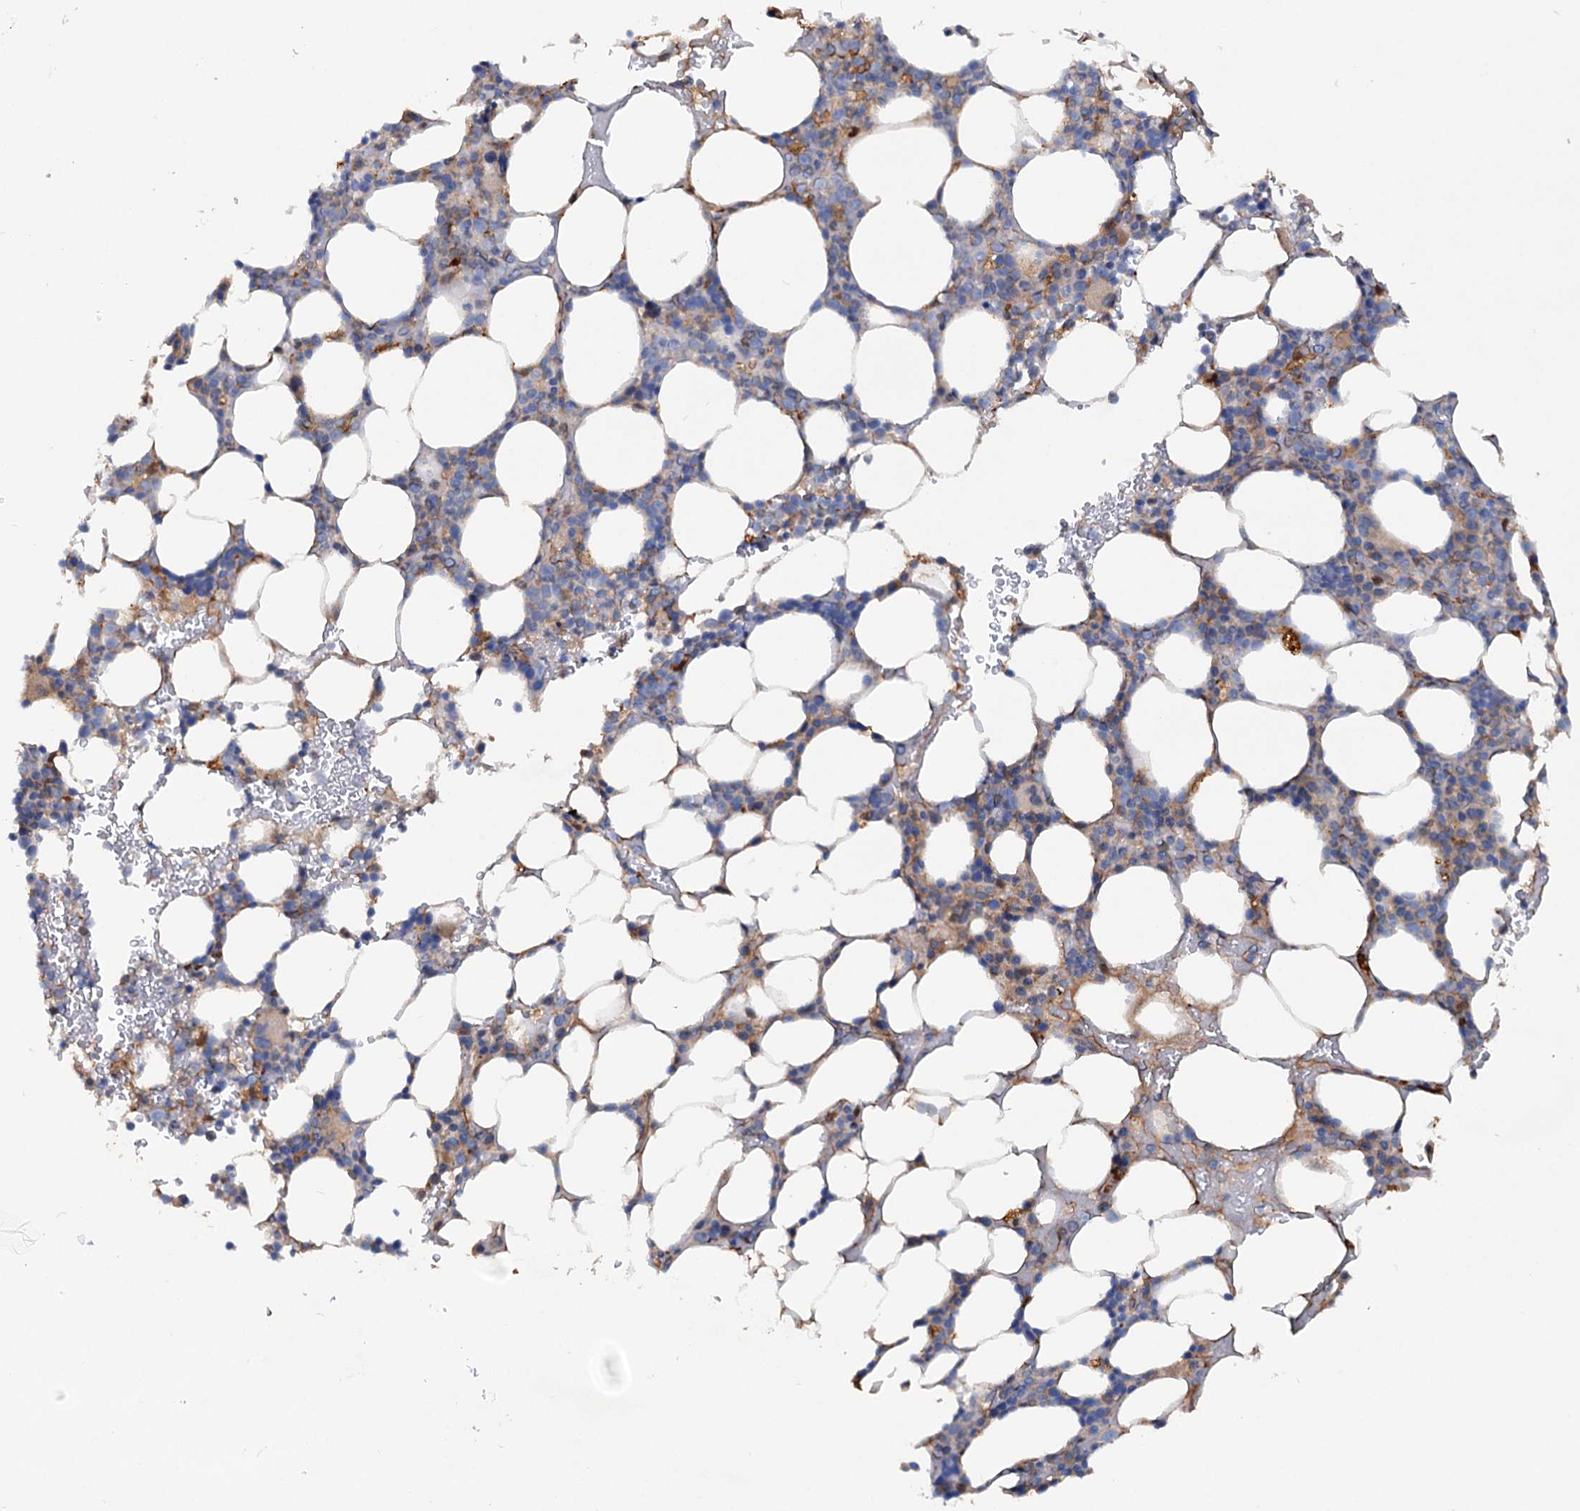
{"staining": {"intensity": "moderate", "quantity": "<25%", "location": "cytoplasmic/membranous"}, "tissue": "bone marrow", "cell_type": "Hematopoietic cells", "image_type": "normal", "snomed": [{"axis": "morphology", "description": "Normal tissue, NOS"}, {"axis": "topography", "description": "Bone marrow"}], "caption": "Immunohistochemistry (IHC) of unremarkable human bone marrow demonstrates low levels of moderate cytoplasmic/membranous expression in approximately <25% of hematopoietic cells. Nuclei are stained in blue.", "gene": "IL17RD", "patient": {"sex": "male", "age": 78}}